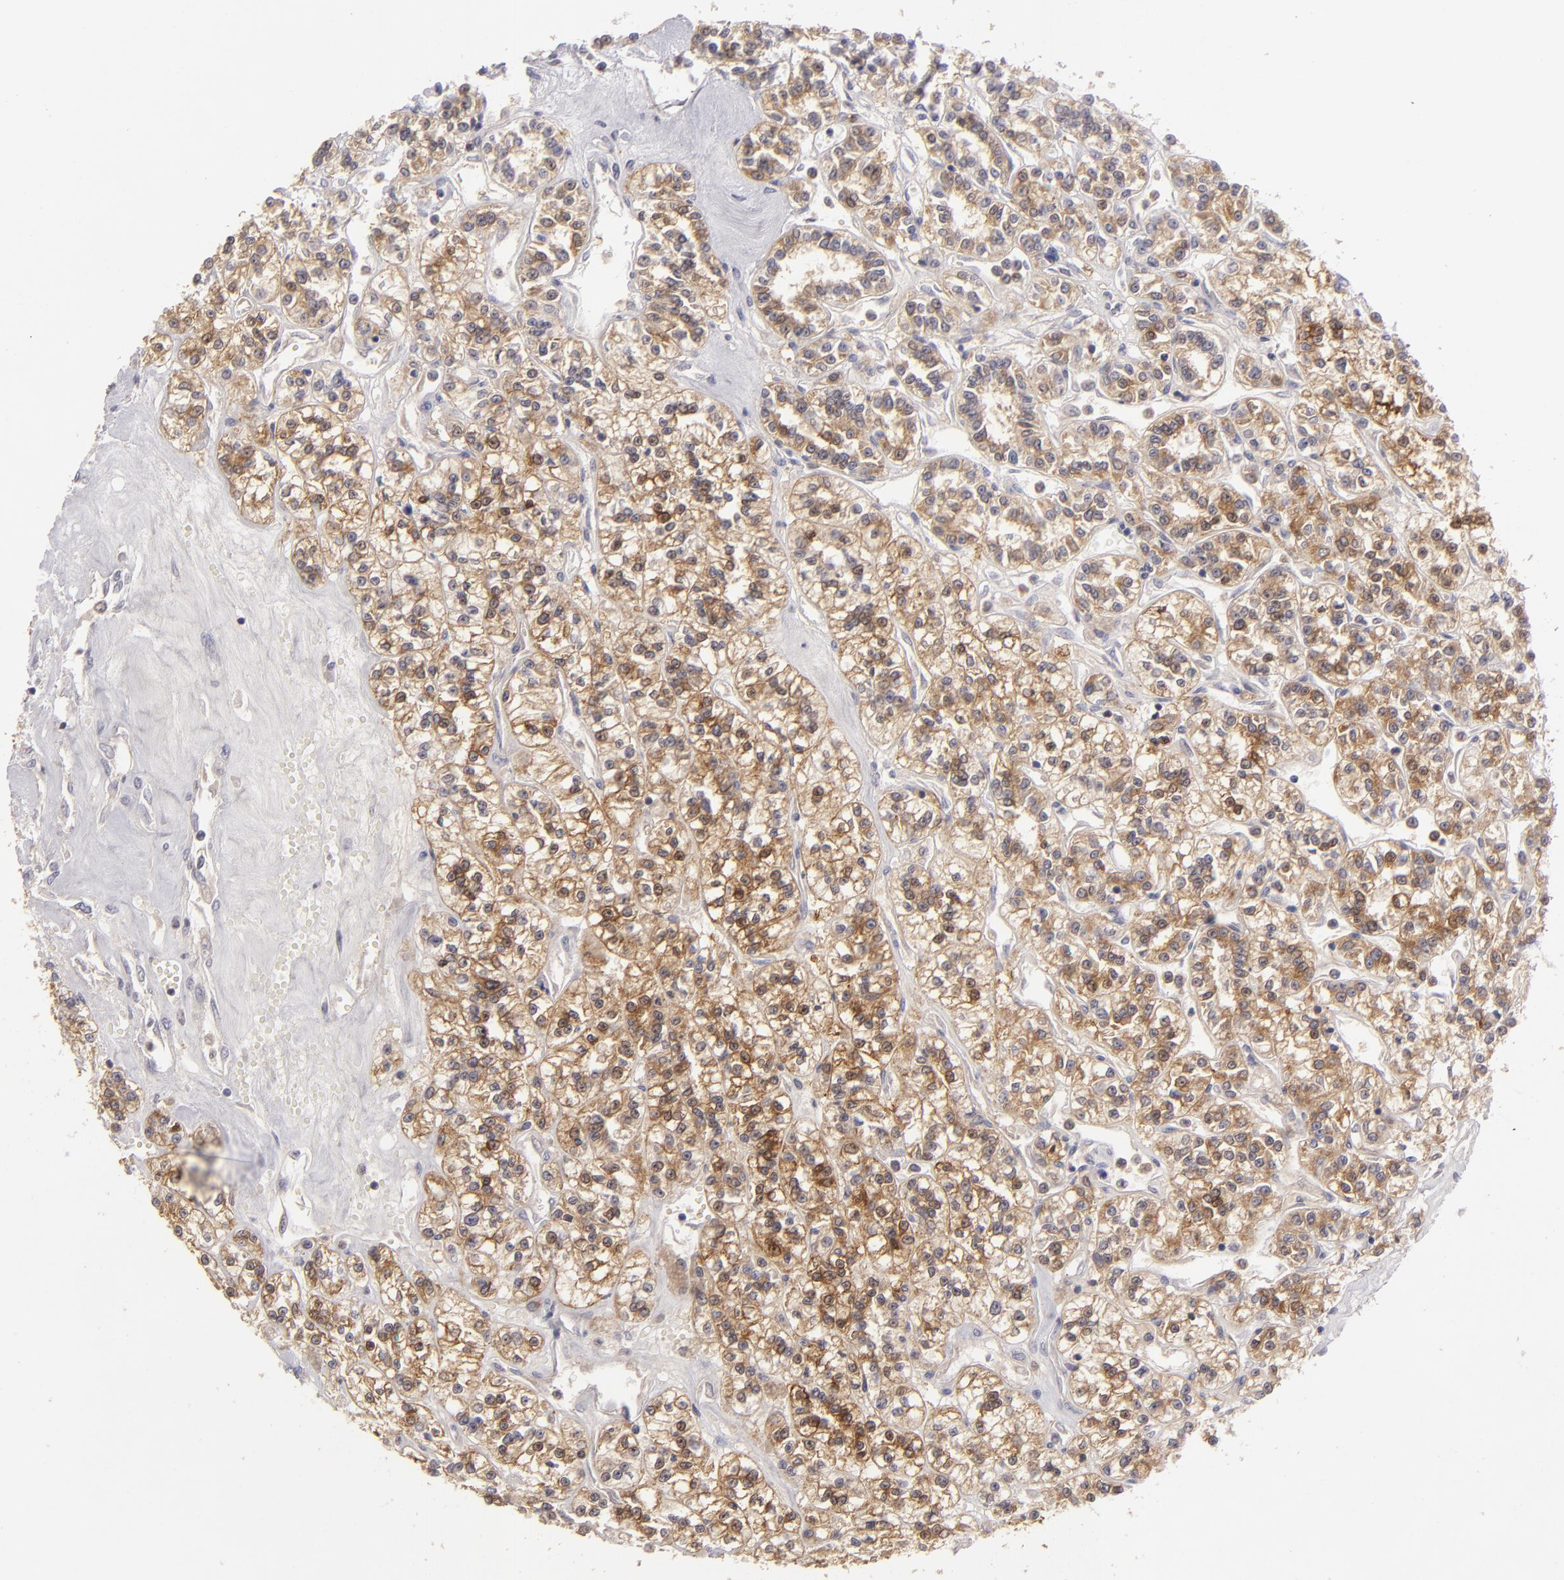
{"staining": {"intensity": "moderate", "quantity": ">75%", "location": "cytoplasmic/membranous"}, "tissue": "renal cancer", "cell_type": "Tumor cells", "image_type": "cancer", "snomed": [{"axis": "morphology", "description": "Adenocarcinoma, NOS"}, {"axis": "topography", "description": "Kidney"}], "caption": "Renal cancer (adenocarcinoma) stained with DAB IHC demonstrates medium levels of moderate cytoplasmic/membranous staining in approximately >75% of tumor cells. (brown staining indicates protein expression, while blue staining denotes nuclei).", "gene": "MMP10", "patient": {"sex": "female", "age": 76}}